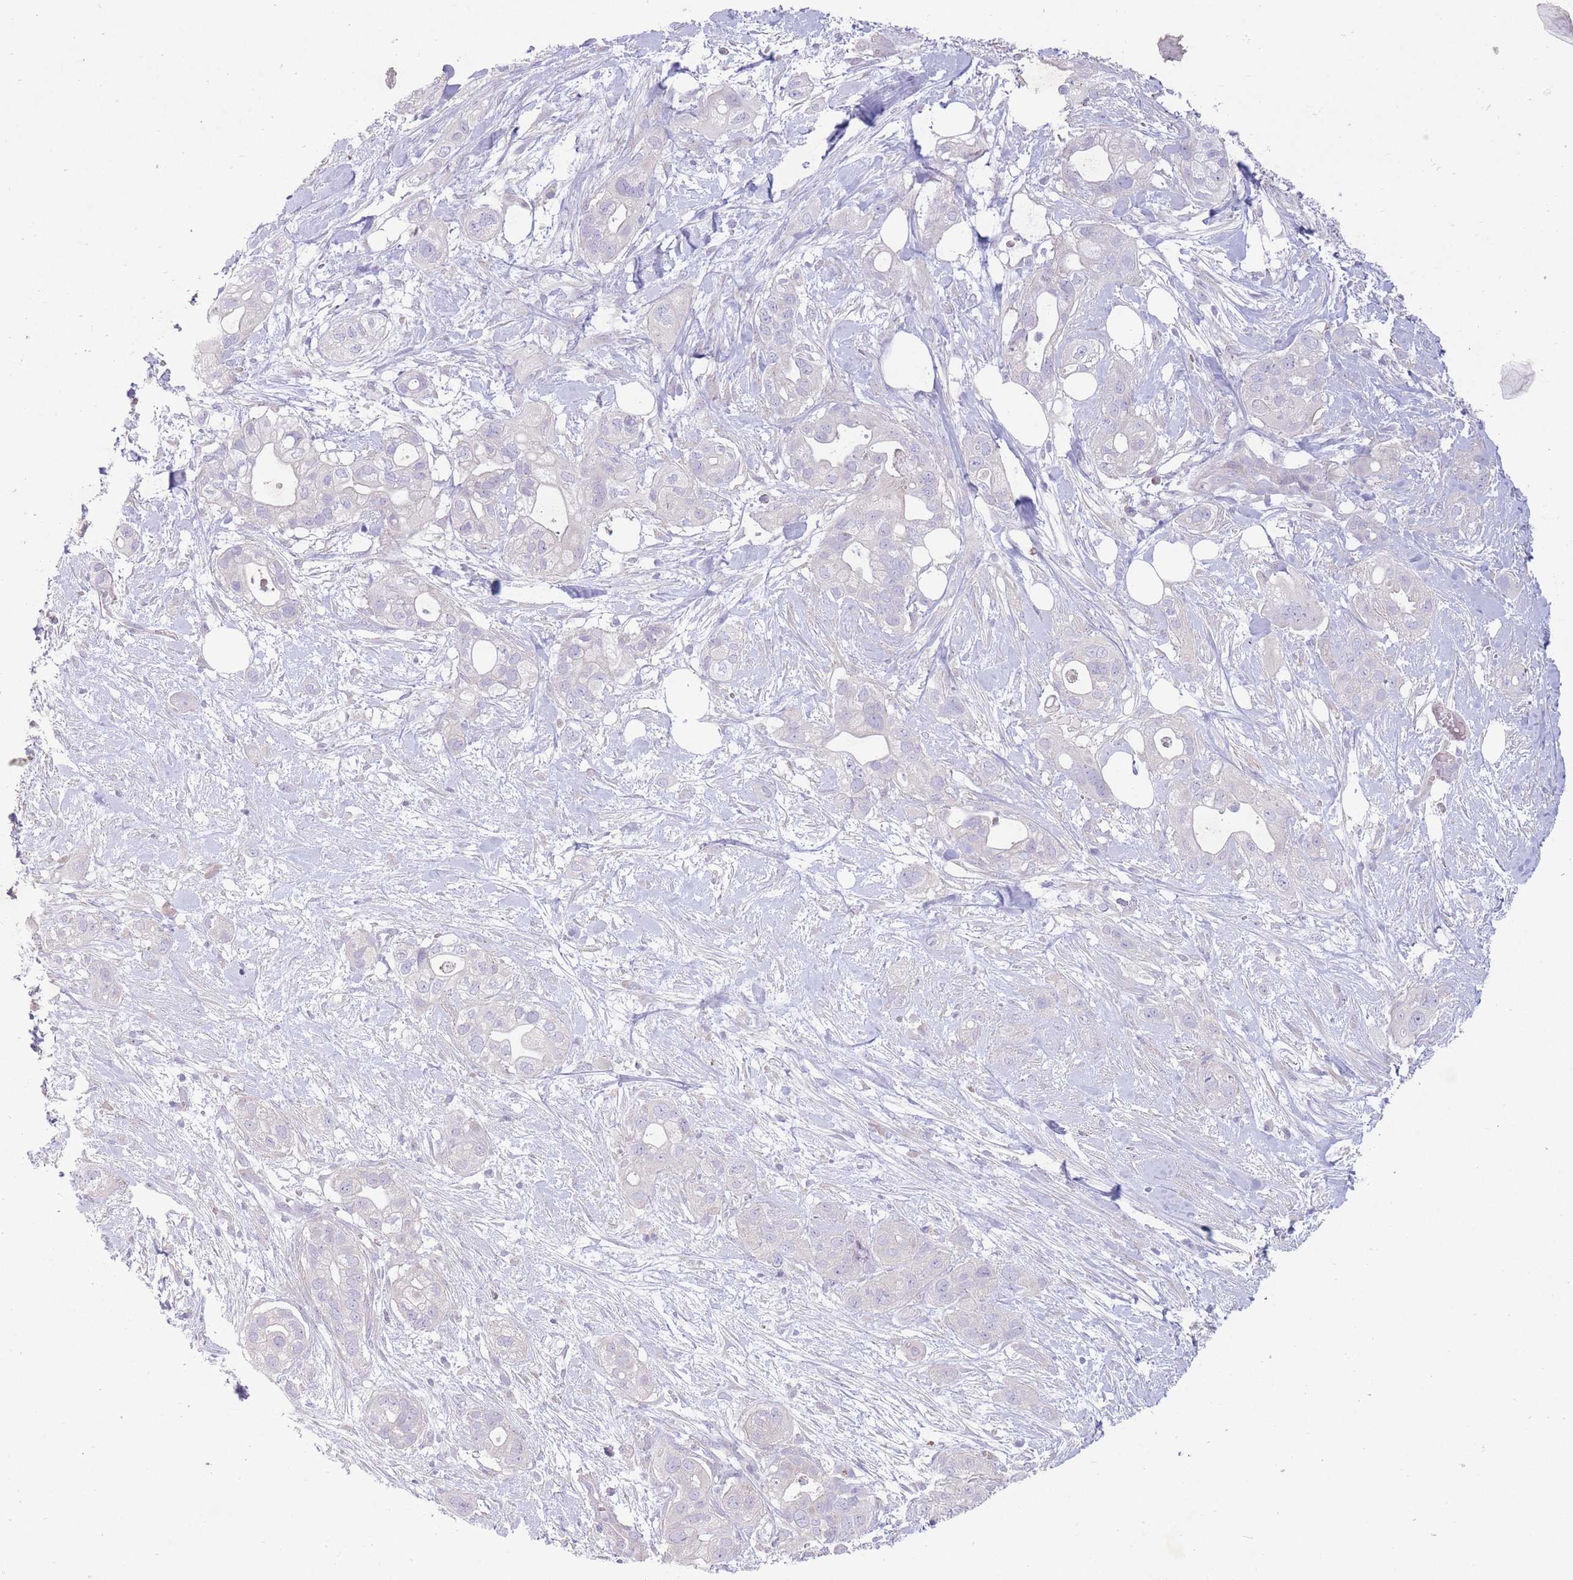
{"staining": {"intensity": "negative", "quantity": "none", "location": "none"}, "tissue": "pancreatic cancer", "cell_type": "Tumor cells", "image_type": "cancer", "snomed": [{"axis": "morphology", "description": "Adenocarcinoma, NOS"}, {"axis": "topography", "description": "Pancreas"}], "caption": "A micrograph of human pancreatic cancer is negative for staining in tumor cells.", "gene": "PNPLA5", "patient": {"sex": "male", "age": 44}}